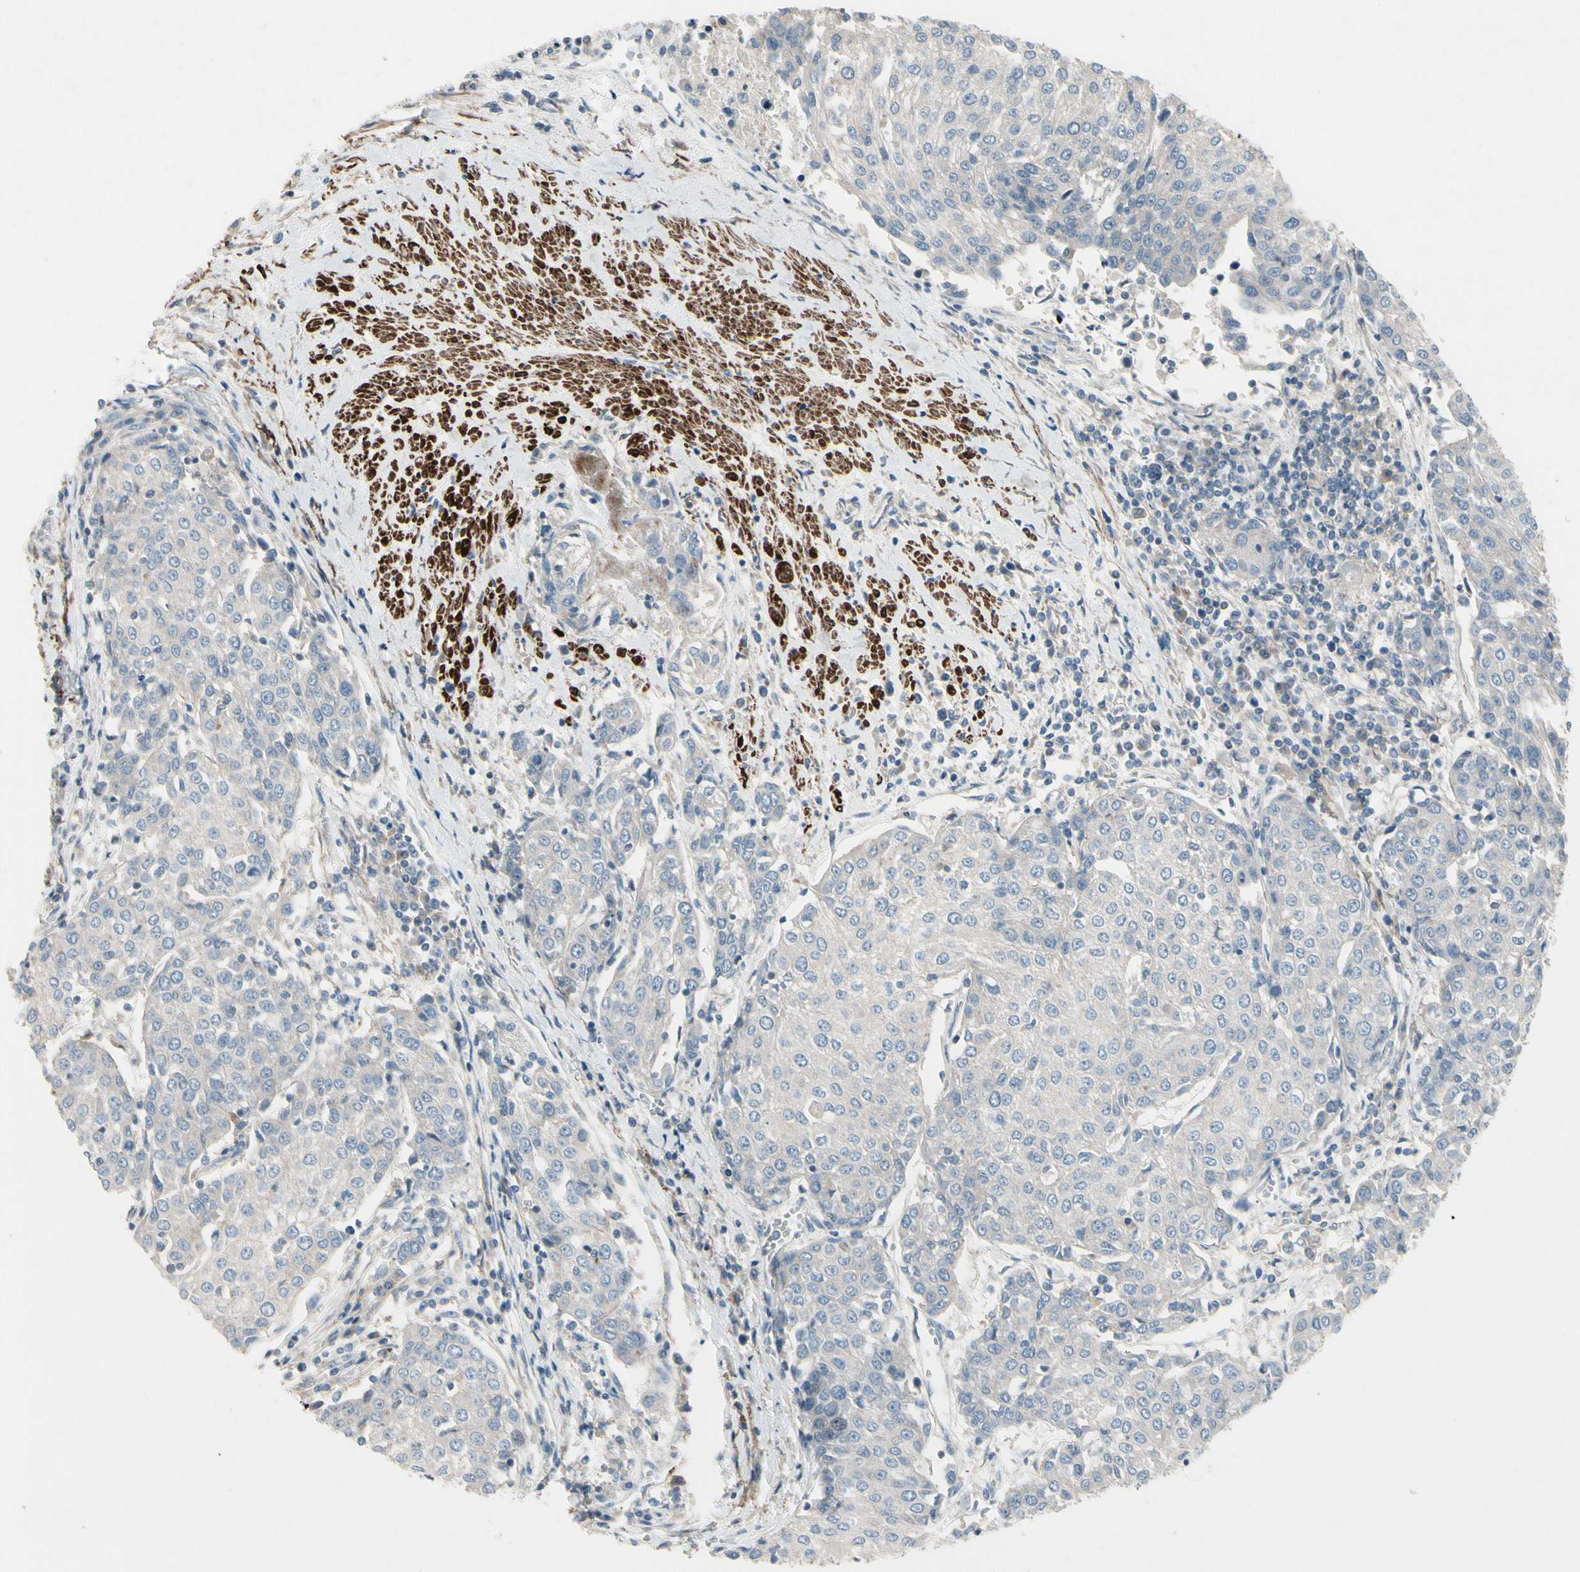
{"staining": {"intensity": "negative", "quantity": "none", "location": "none"}, "tissue": "urothelial cancer", "cell_type": "Tumor cells", "image_type": "cancer", "snomed": [{"axis": "morphology", "description": "Urothelial carcinoma, High grade"}, {"axis": "topography", "description": "Urinary bladder"}], "caption": "There is no significant staining in tumor cells of urothelial cancer.", "gene": "TPM1", "patient": {"sex": "female", "age": 85}}